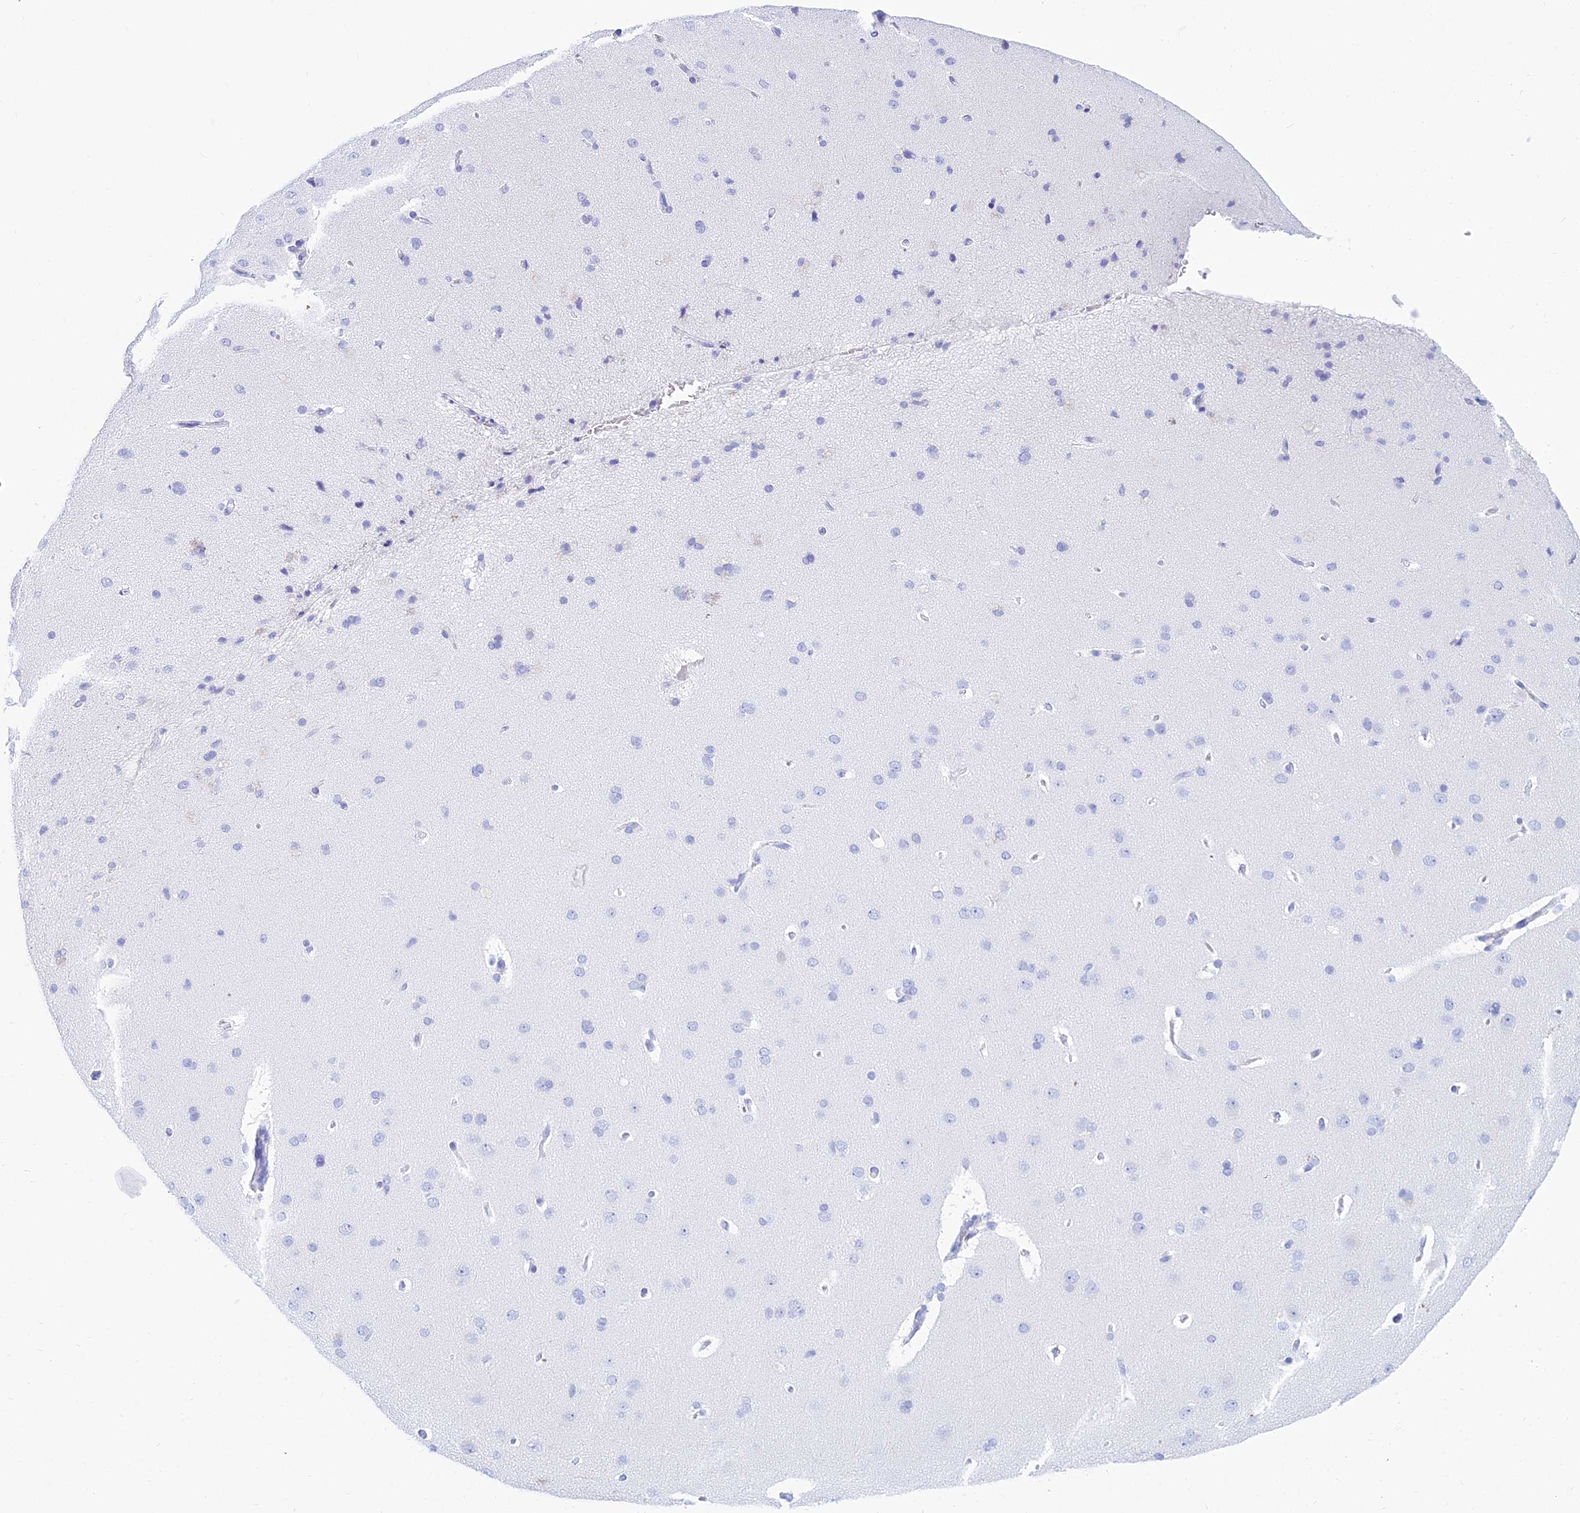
{"staining": {"intensity": "negative", "quantity": "none", "location": "none"}, "tissue": "cerebral cortex", "cell_type": "Endothelial cells", "image_type": "normal", "snomed": [{"axis": "morphology", "description": "Normal tissue, NOS"}, {"axis": "topography", "description": "Cerebral cortex"}], "caption": "Immunohistochemistry (IHC) image of benign cerebral cortex: human cerebral cortex stained with DAB (3,3'-diaminobenzidine) shows no significant protein staining in endothelial cells.", "gene": "PATE4", "patient": {"sex": "male", "age": 62}}